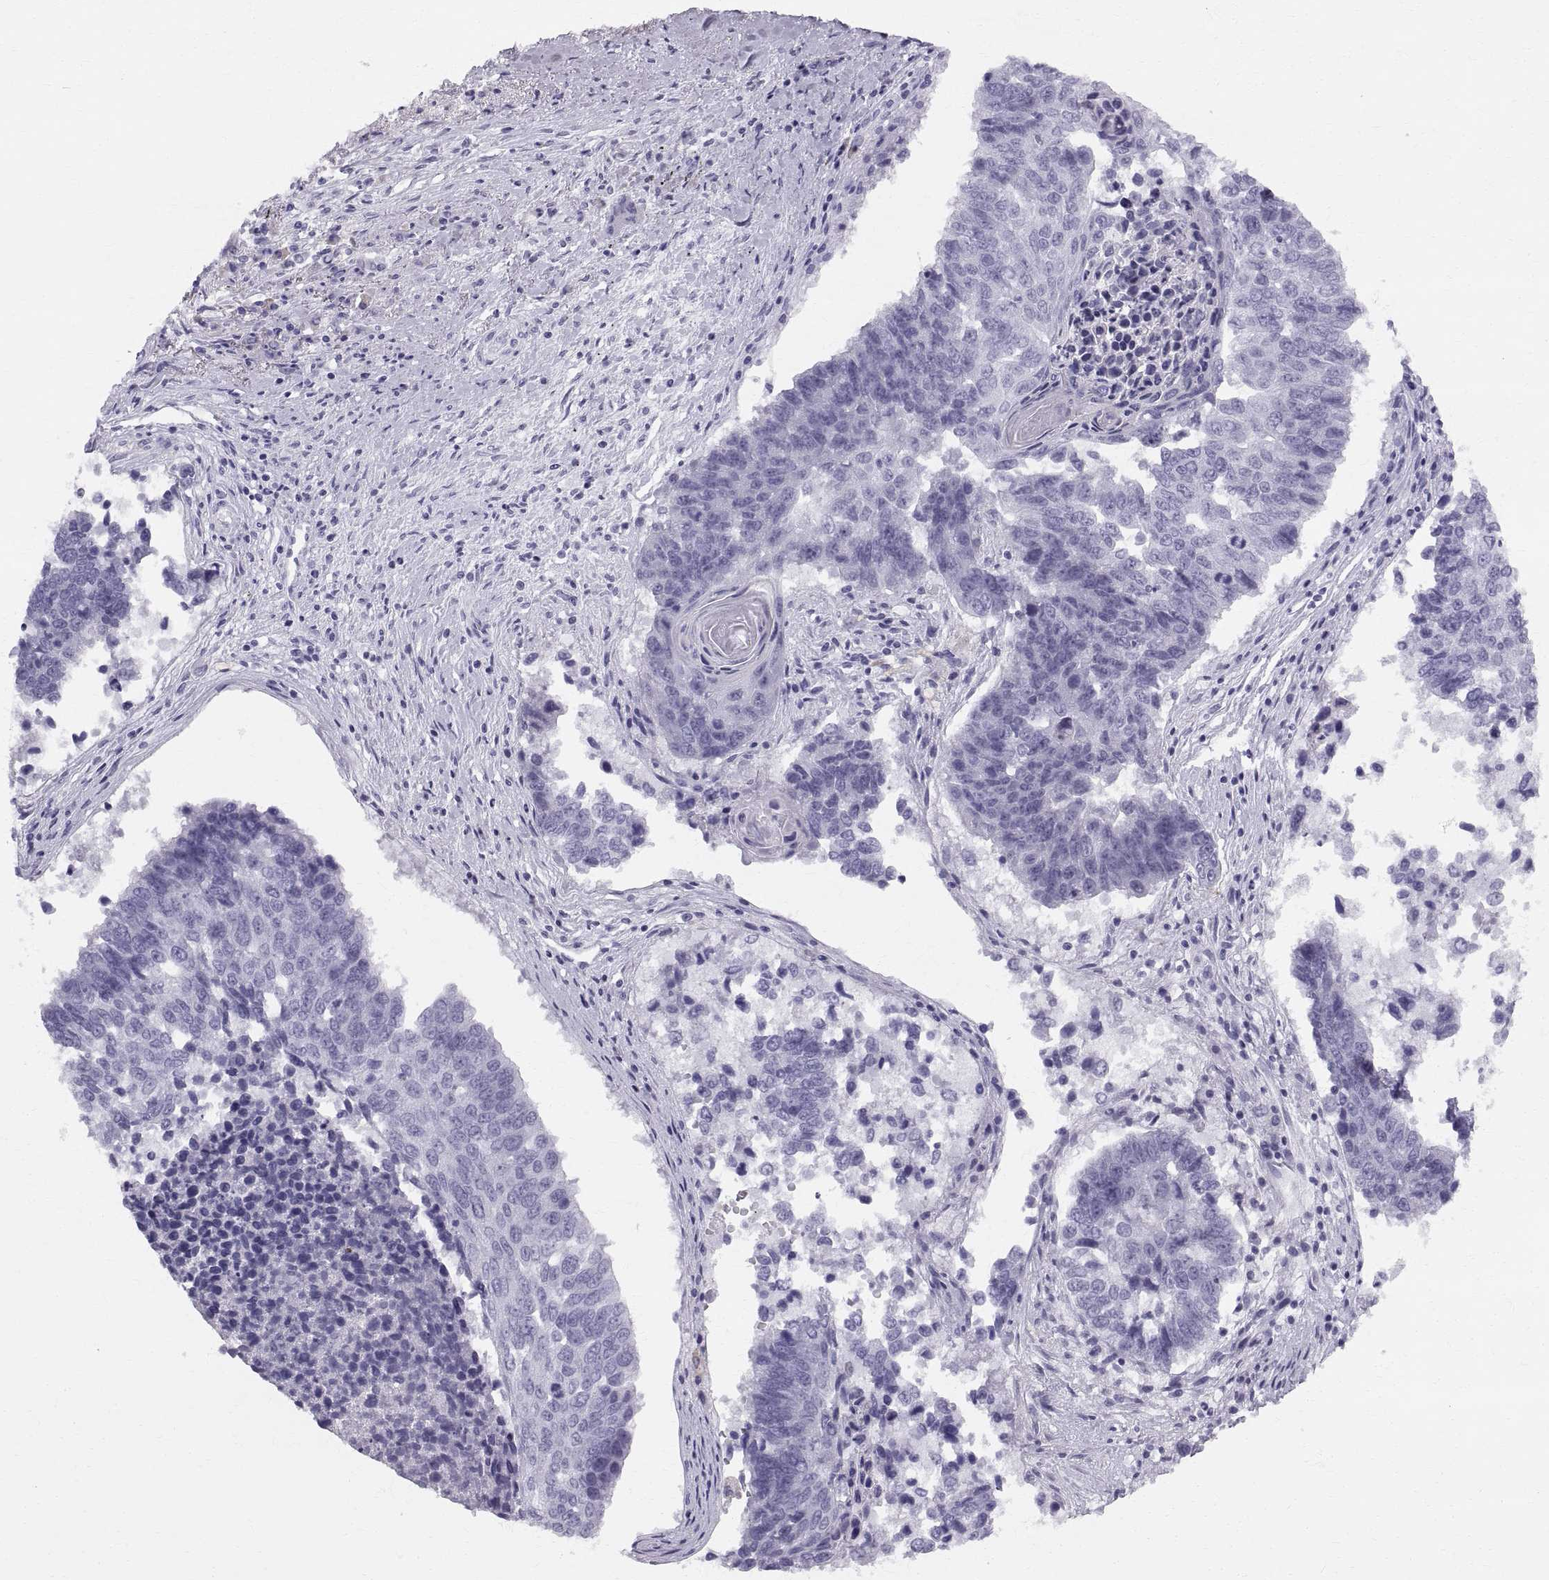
{"staining": {"intensity": "negative", "quantity": "none", "location": "none"}, "tissue": "lung cancer", "cell_type": "Tumor cells", "image_type": "cancer", "snomed": [{"axis": "morphology", "description": "Squamous cell carcinoma, NOS"}, {"axis": "topography", "description": "Lung"}], "caption": "An immunohistochemistry micrograph of squamous cell carcinoma (lung) is shown. There is no staining in tumor cells of squamous cell carcinoma (lung).", "gene": "SLC22A6", "patient": {"sex": "male", "age": 73}}